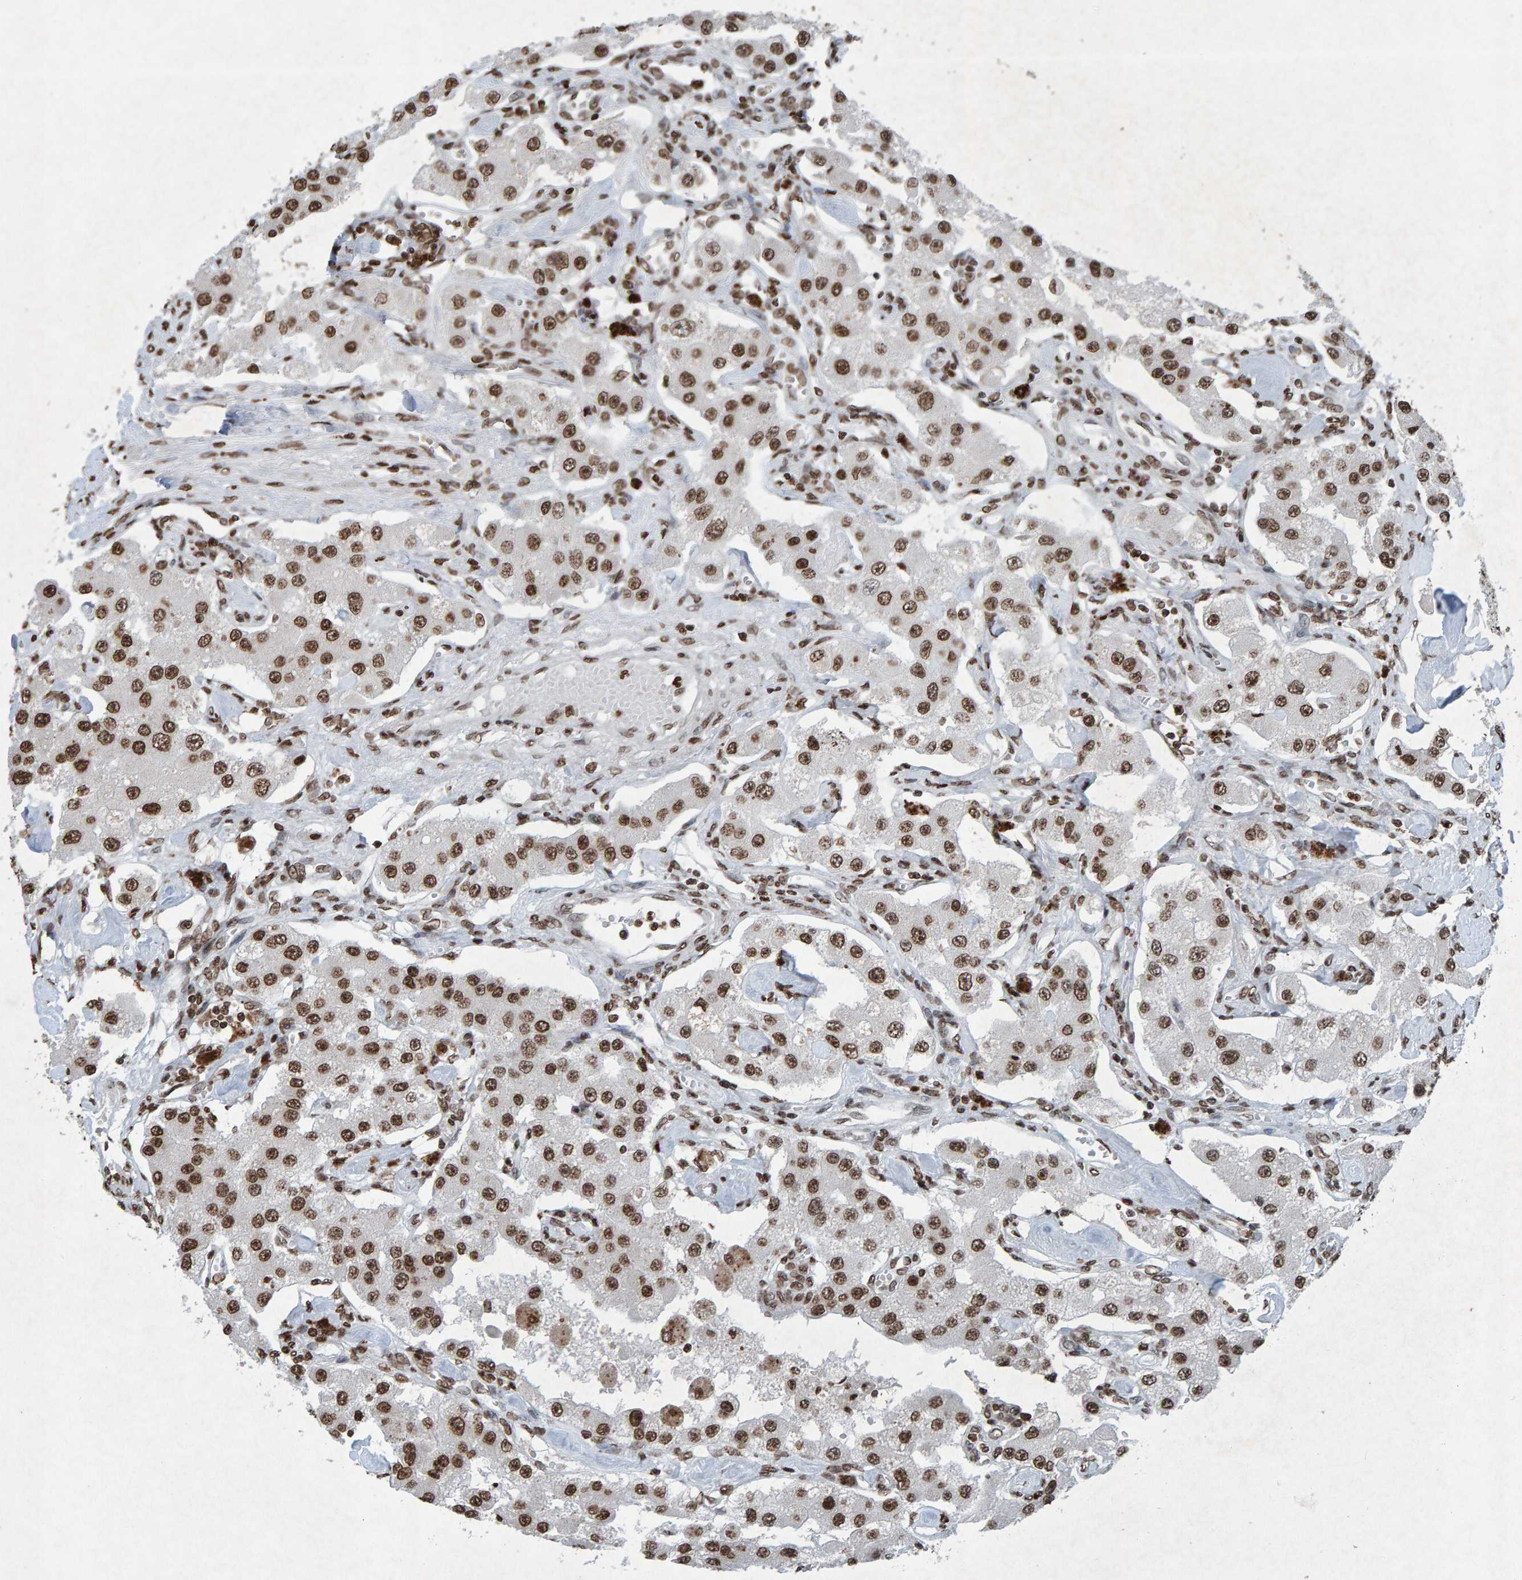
{"staining": {"intensity": "moderate", "quantity": ">75%", "location": "nuclear"}, "tissue": "carcinoid", "cell_type": "Tumor cells", "image_type": "cancer", "snomed": [{"axis": "morphology", "description": "Carcinoid, malignant, NOS"}, {"axis": "topography", "description": "Pancreas"}], "caption": "This histopathology image demonstrates malignant carcinoid stained with immunohistochemistry (IHC) to label a protein in brown. The nuclear of tumor cells show moderate positivity for the protein. Nuclei are counter-stained blue.", "gene": "H2AZ1", "patient": {"sex": "male", "age": 41}}